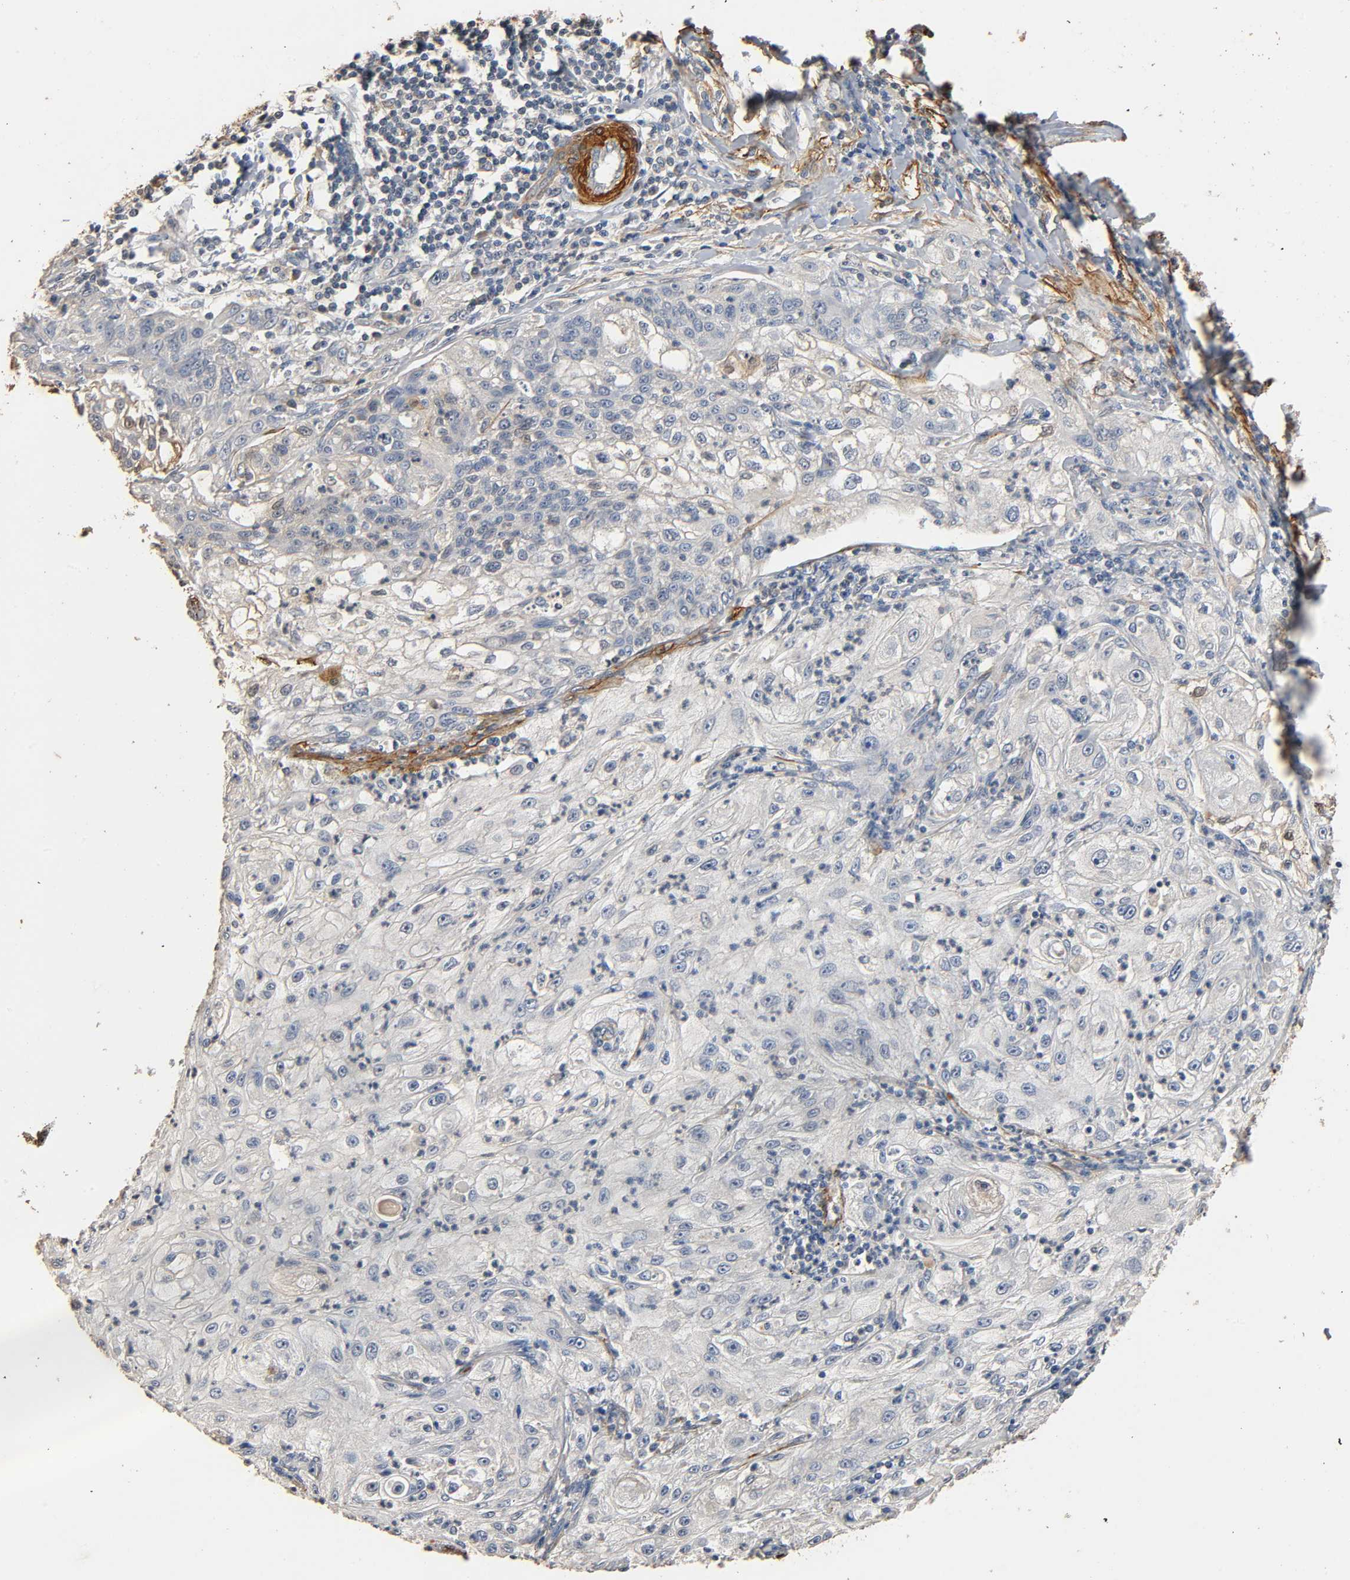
{"staining": {"intensity": "weak", "quantity": "25%-75%", "location": "cytoplasmic/membranous"}, "tissue": "lung cancer", "cell_type": "Tumor cells", "image_type": "cancer", "snomed": [{"axis": "morphology", "description": "Inflammation, NOS"}, {"axis": "morphology", "description": "Squamous cell carcinoma, NOS"}, {"axis": "topography", "description": "Lymph node"}, {"axis": "topography", "description": "Soft tissue"}, {"axis": "topography", "description": "Lung"}], "caption": "Tumor cells demonstrate low levels of weak cytoplasmic/membranous positivity in about 25%-75% of cells in human squamous cell carcinoma (lung). (Brightfield microscopy of DAB IHC at high magnification).", "gene": "GSTA3", "patient": {"sex": "male", "age": 66}}